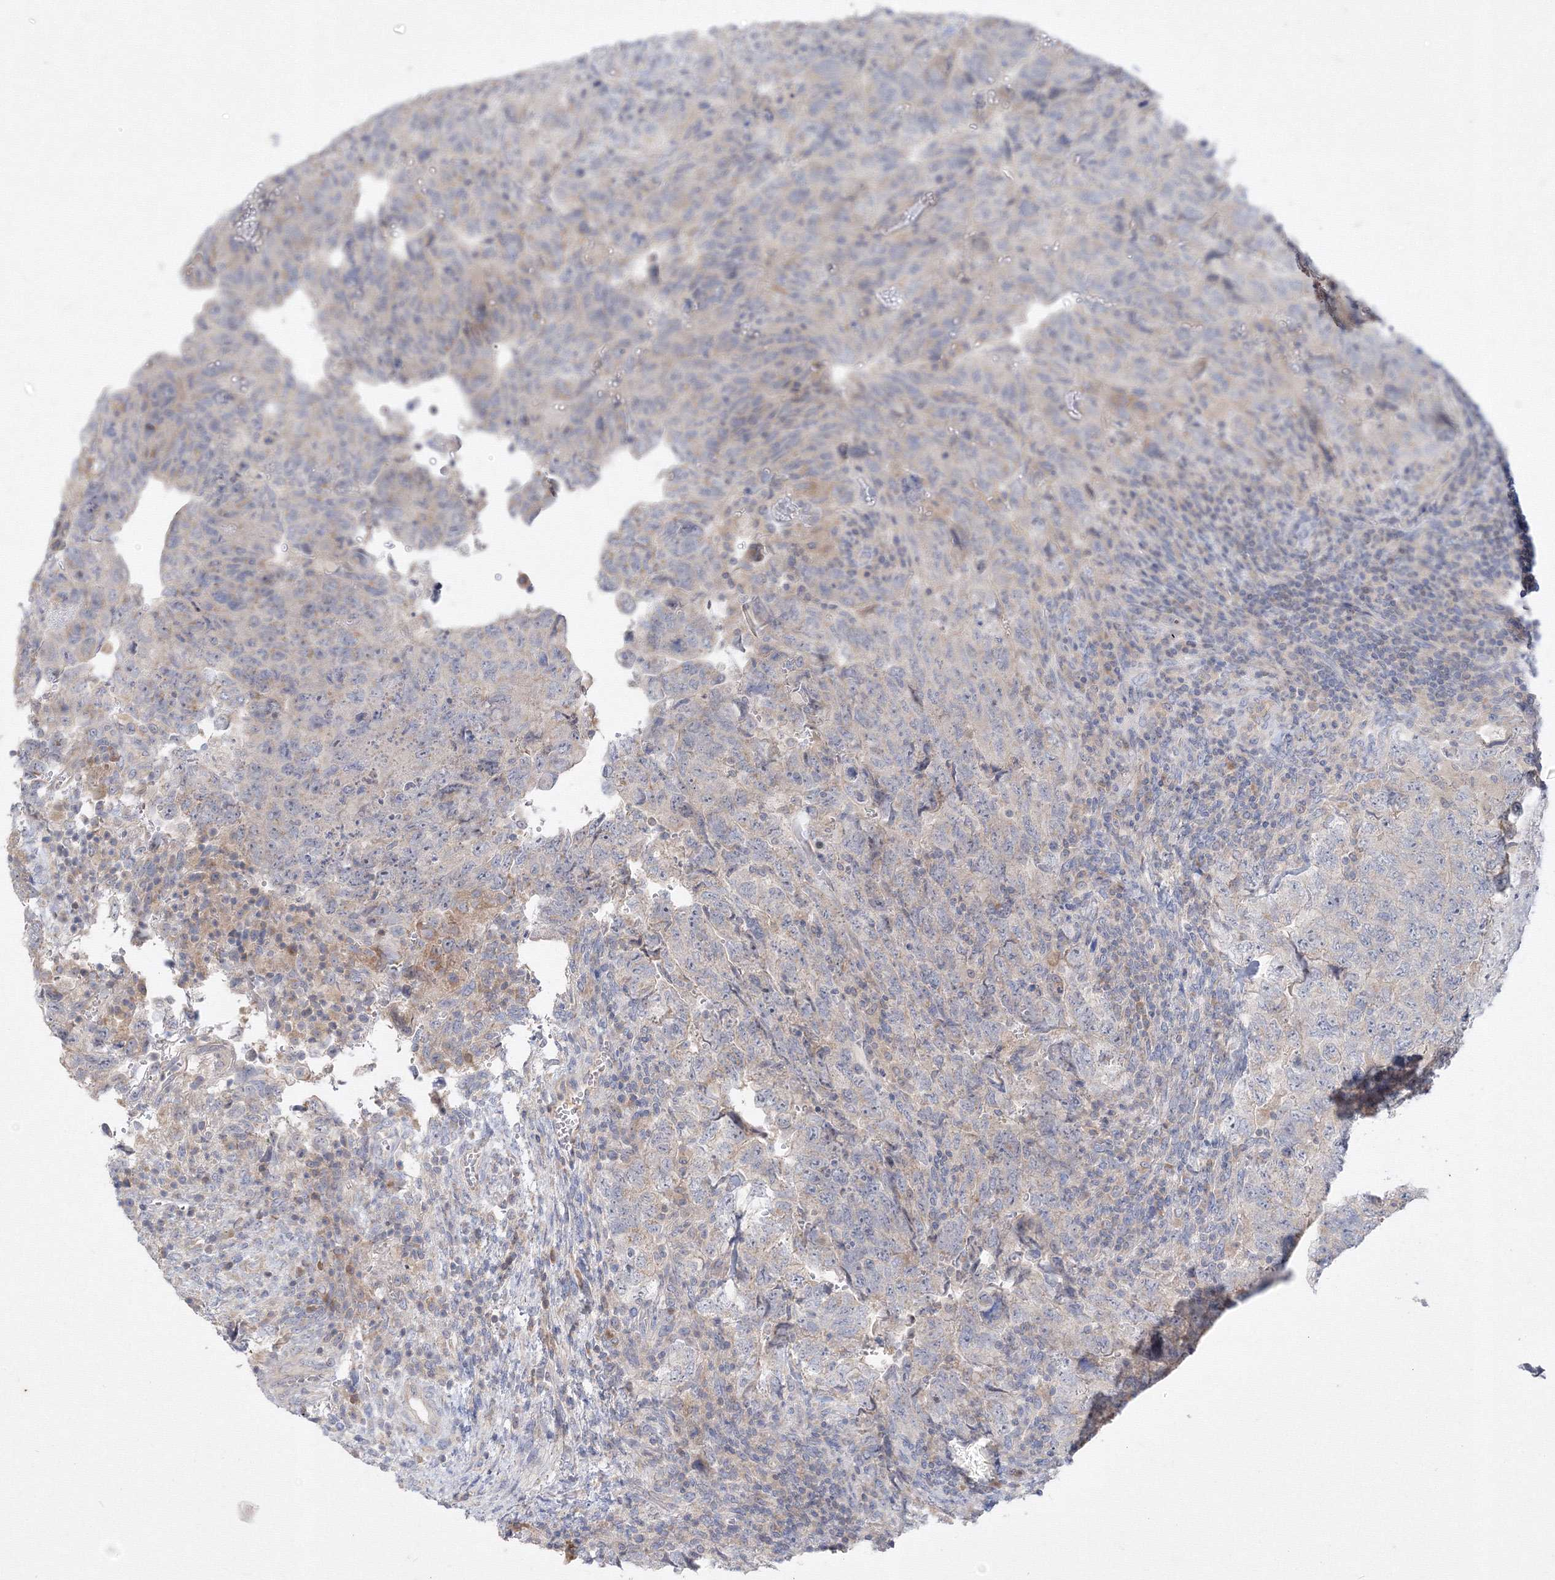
{"staining": {"intensity": "negative", "quantity": "none", "location": "none"}, "tissue": "testis cancer", "cell_type": "Tumor cells", "image_type": "cancer", "snomed": [{"axis": "morphology", "description": "Carcinoma, Embryonal, NOS"}, {"axis": "topography", "description": "Testis"}], "caption": "High power microscopy micrograph of an immunohistochemistry histopathology image of embryonal carcinoma (testis), revealing no significant positivity in tumor cells. (Brightfield microscopy of DAB (3,3'-diaminobenzidine) immunohistochemistry (IHC) at high magnification).", "gene": "FBXL8", "patient": {"sex": "male", "age": 36}}